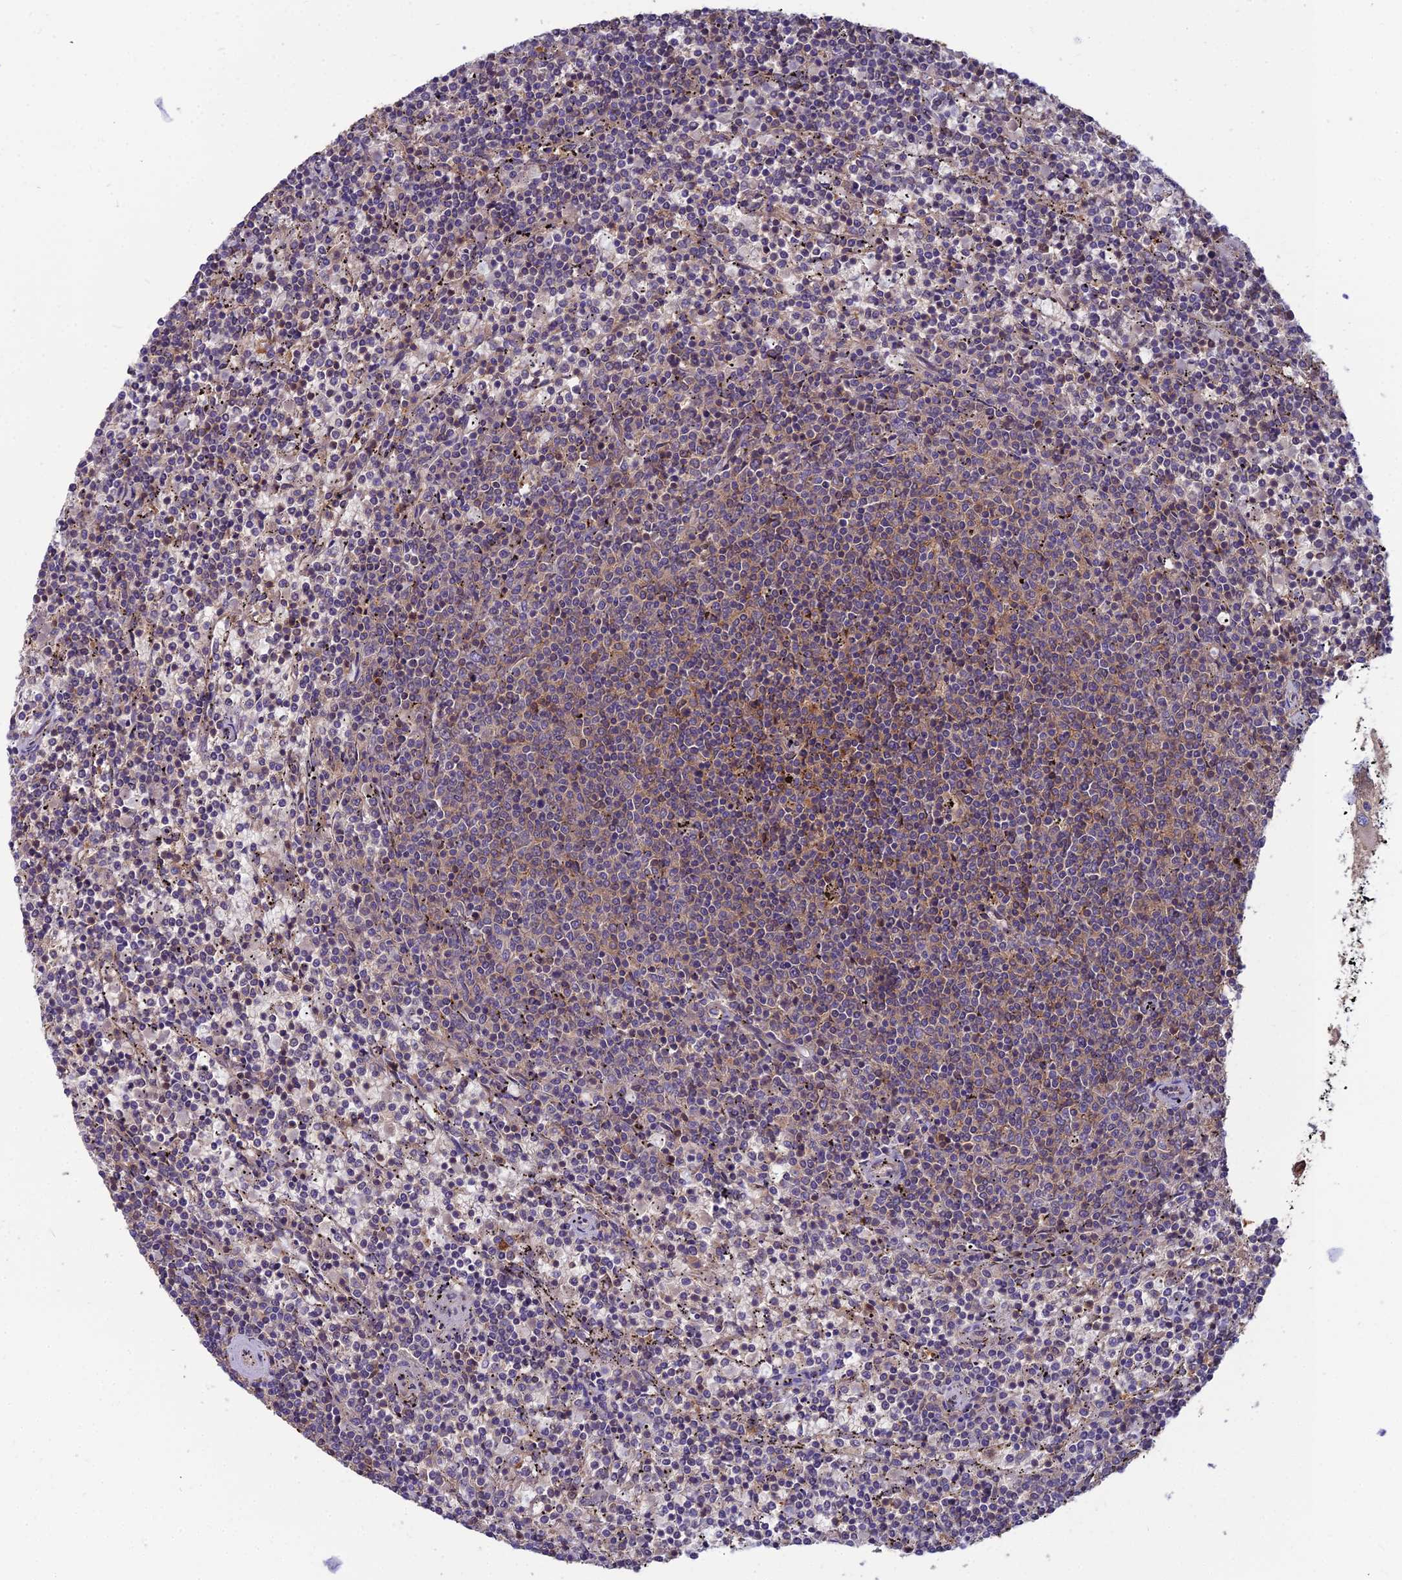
{"staining": {"intensity": "weak", "quantity": "25%-75%", "location": "cytoplasmic/membranous"}, "tissue": "lymphoma", "cell_type": "Tumor cells", "image_type": "cancer", "snomed": [{"axis": "morphology", "description": "Malignant lymphoma, non-Hodgkin's type, Low grade"}, {"axis": "topography", "description": "Spleen"}], "caption": "Immunohistochemical staining of lymphoma exhibits low levels of weak cytoplasmic/membranous protein staining in approximately 25%-75% of tumor cells.", "gene": "MVD", "patient": {"sex": "female", "age": 50}}